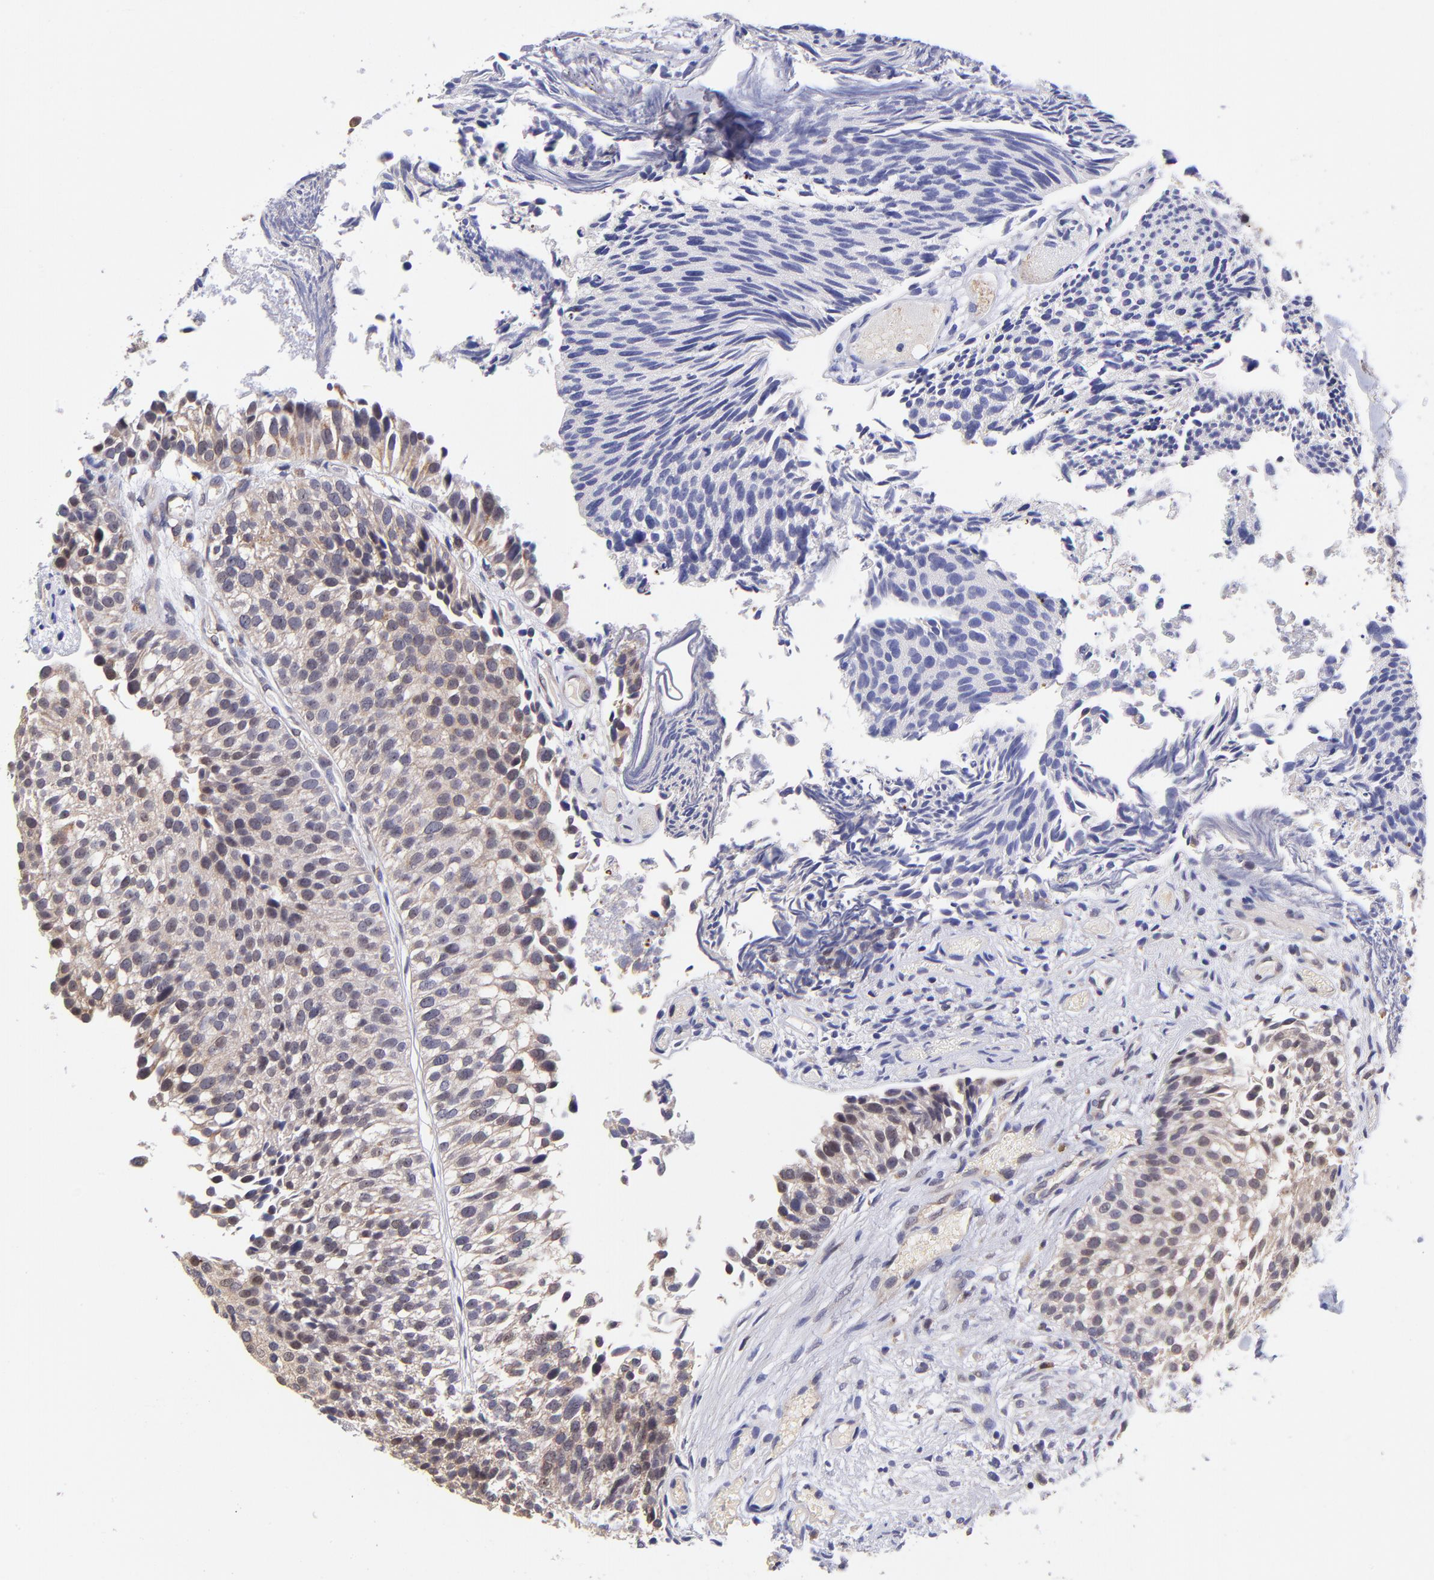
{"staining": {"intensity": "weak", "quantity": ">75%", "location": "cytoplasmic/membranous"}, "tissue": "urothelial cancer", "cell_type": "Tumor cells", "image_type": "cancer", "snomed": [{"axis": "morphology", "description": "Urothelial carcinoma, Low grade"}, {"axis": "topography", "description": "Urinary bladder"}], "caption": "DAB immunohistochemical staining of urothelial cancer exhibits weak cytoplasmic/membranous protein expression in approximately >75% of tumor cells. The staining was performed using DAB, with brown indicating positive protein expression. Nuclei are stained blue with hematoxylin.", "gene": "NSF", "patient": {"sex": "male", "age": 84}}